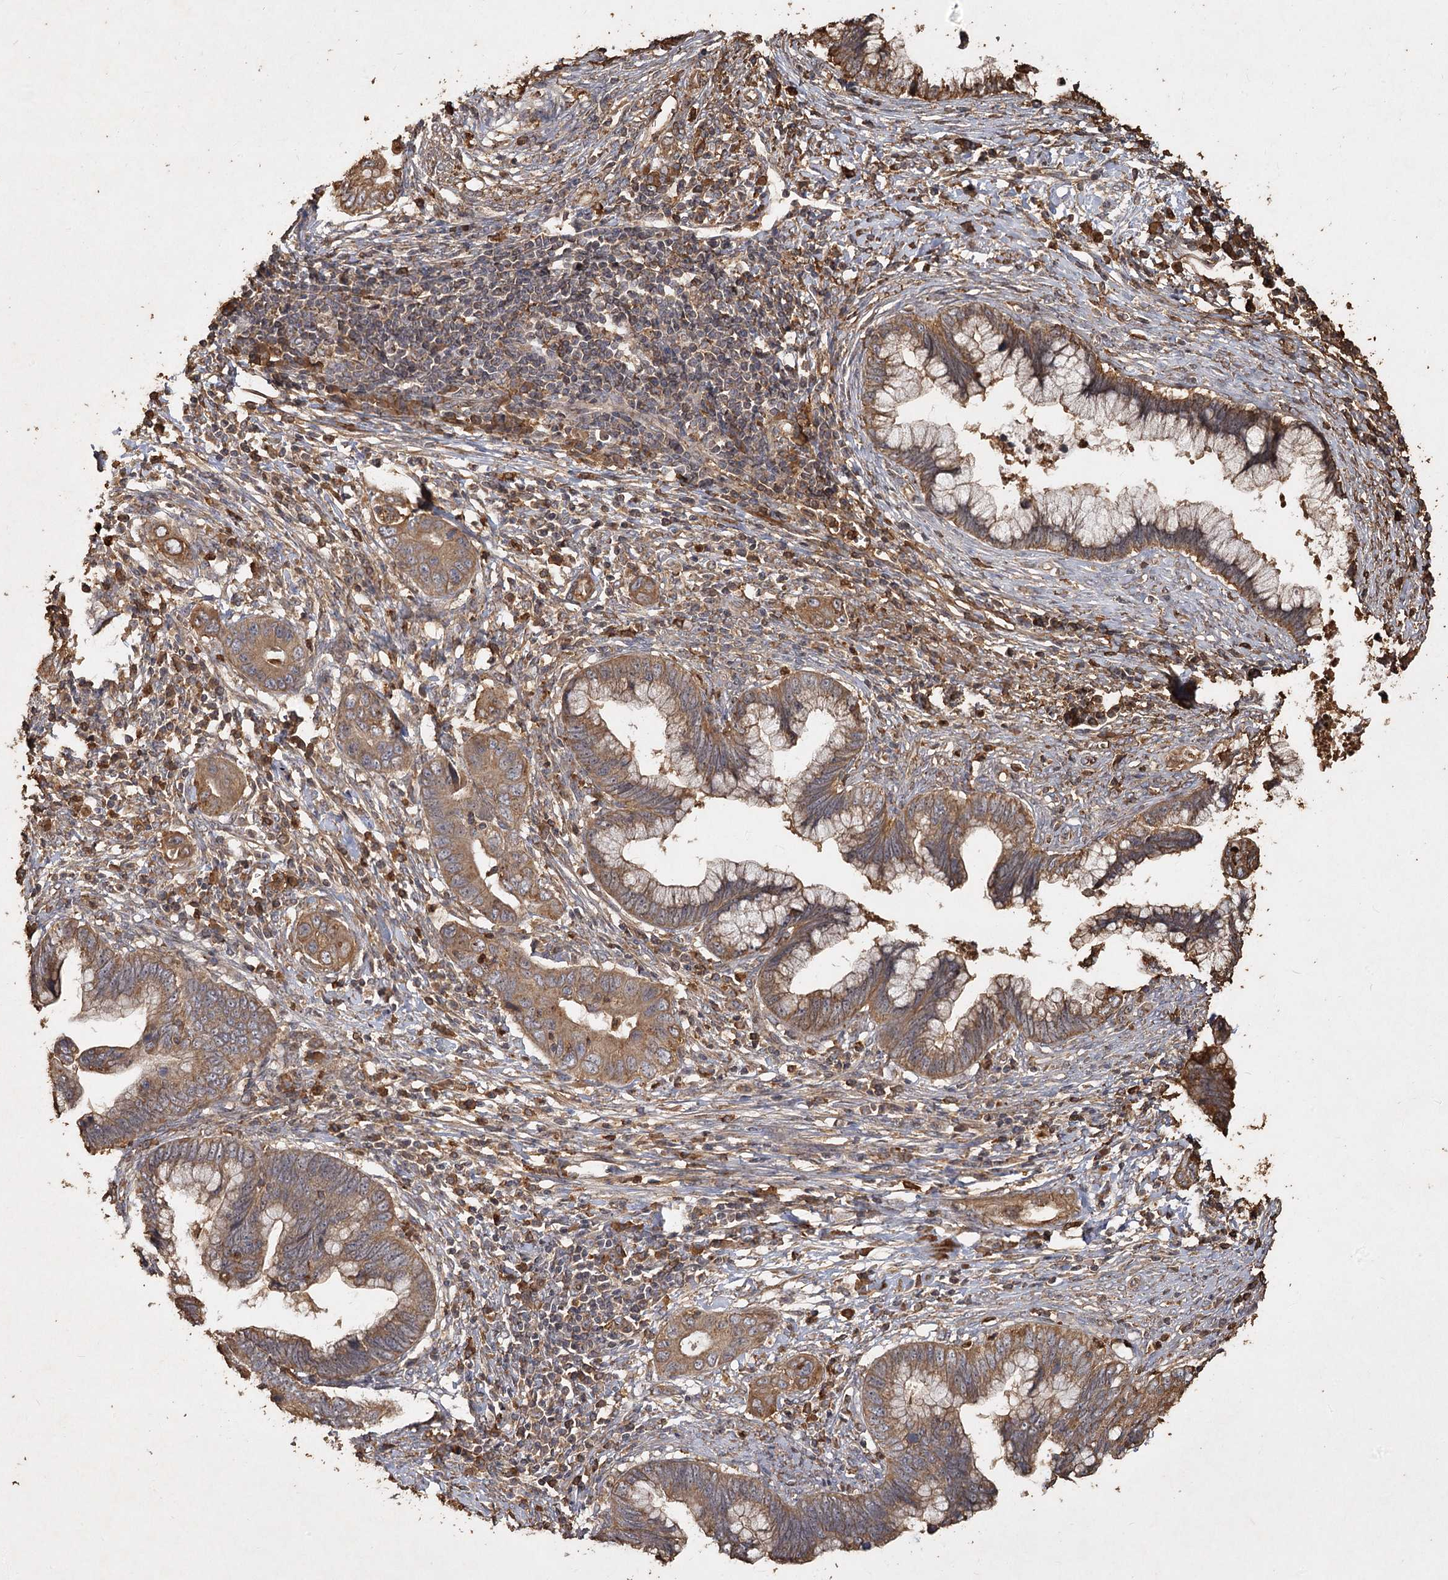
{"staining": {"intensity": "moderate", "quantity": ">75%", "location": "cytoplasmic/membranous"}, "tissue": "cervical cancer", "cell_type": "Tumor cells", "image_type": "cancer", "snomed": [{"axis": "morphology", "description": "Adenocarcinoma, NOS"}, {"axis": "topography", "description": "Cervix"}], "caption": "An immunohistochemistry image of neoplastic tissue is shown. Protein staining in brown highlights moderate cytoplasmic/membranous positivity in adenocarcinoma (cervical) within tumor cells. (Brightfield microscopy of DAB IHC at high magnification).", "gene": "PIK3C2A", "patient": {"sex": "female", "age": 44}}